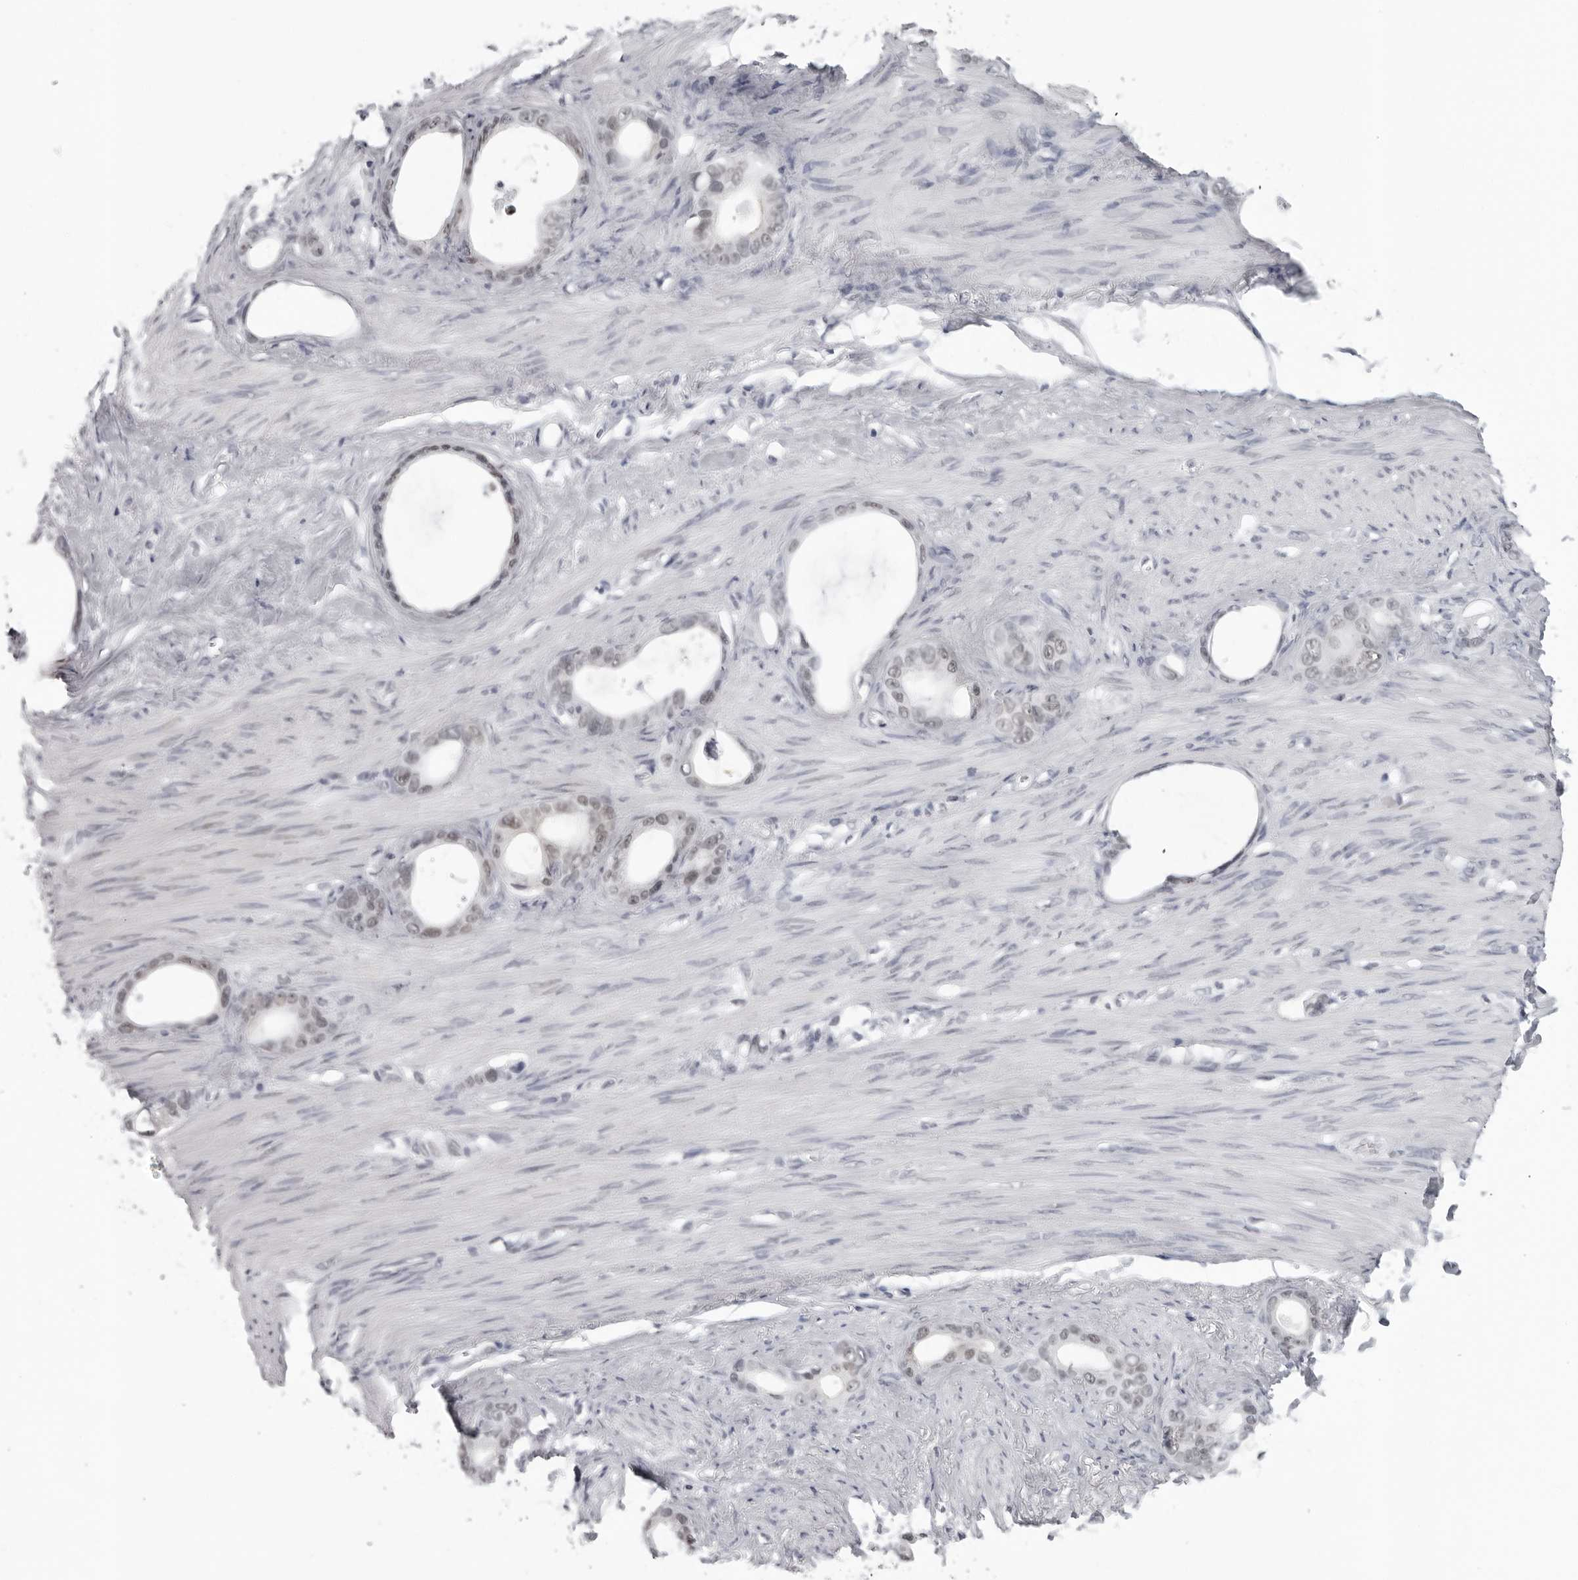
{"staining": {"intensity": "weak", "quantity": "25%-75%", "location": "nuclear"}, "tissue": "stomach cancer", "cell_type": "Tumor cells", "image_type": "cancer", "snomed": [{"axis": "morphology", "description": "Adenocarcinoma, NOS"}, {"axis": "topography", "description": "Stomach"}], "caption": "Adenocarcinoma (stomach) stained with a brown dye reveals weak nuclear positive expression in approximately 25%-75% of tumor cells.", "gene": "ESPN", "patient": {"sex": "female", "age": 75}}